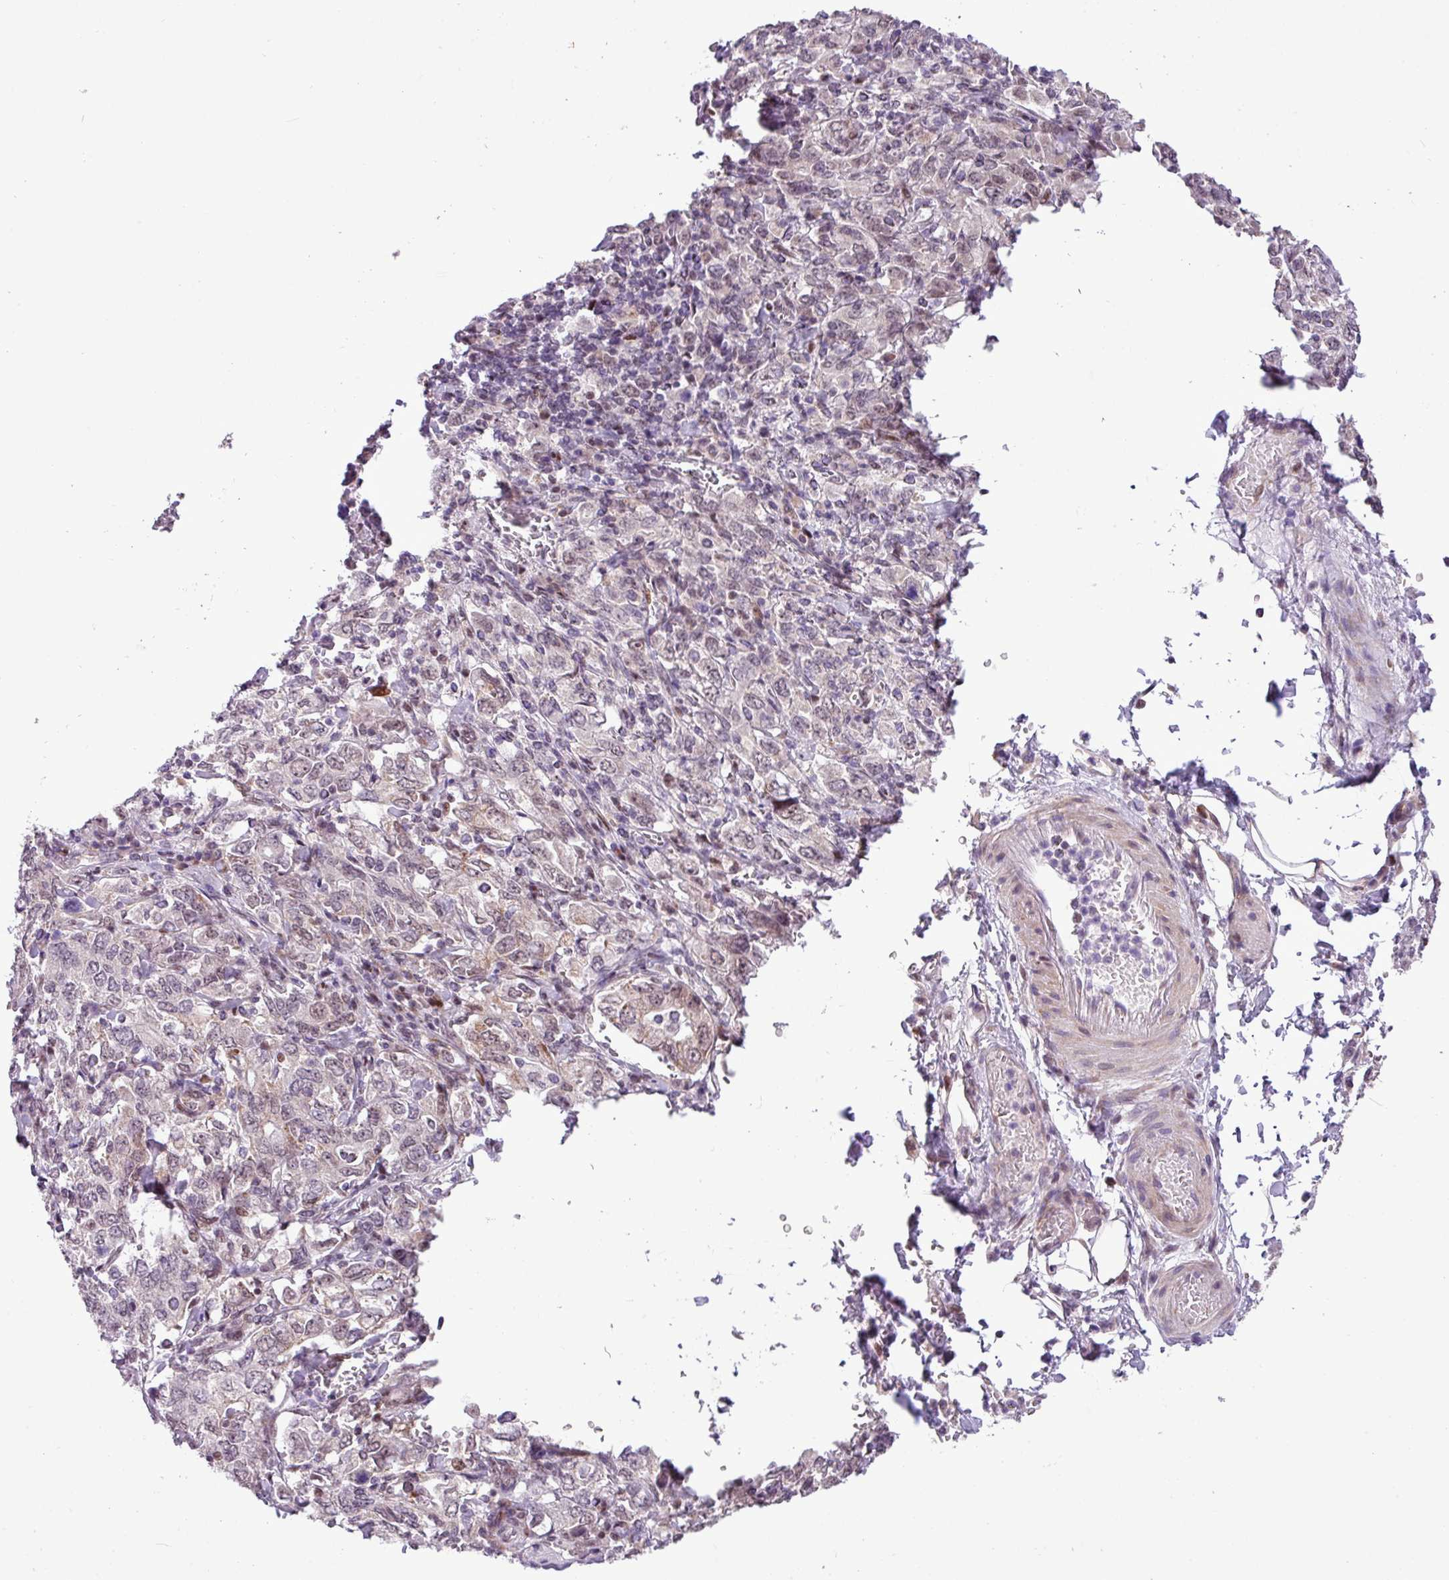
{"staining": {"intensity": "weak", "quantity": "<25%", "location": "nuclear"}, "tissue": "stomach cancer", "cell_type": "Tumor cells", "image_type": "cancer", "snomed": [{"axis": "morphology", "description": "Adenocarcinoma, NOS"}, {"axis": "topography", "description": "Stomach, upper"}, {"axis": "topography", "description": "Stomach"}], "caption": "Immunohistochemistry (IHC) of human stomach cancer demonstrates no positivity in tumor cells.", "gene": "ZNF354A", "patient": {"sex": "male", "age": 62}}